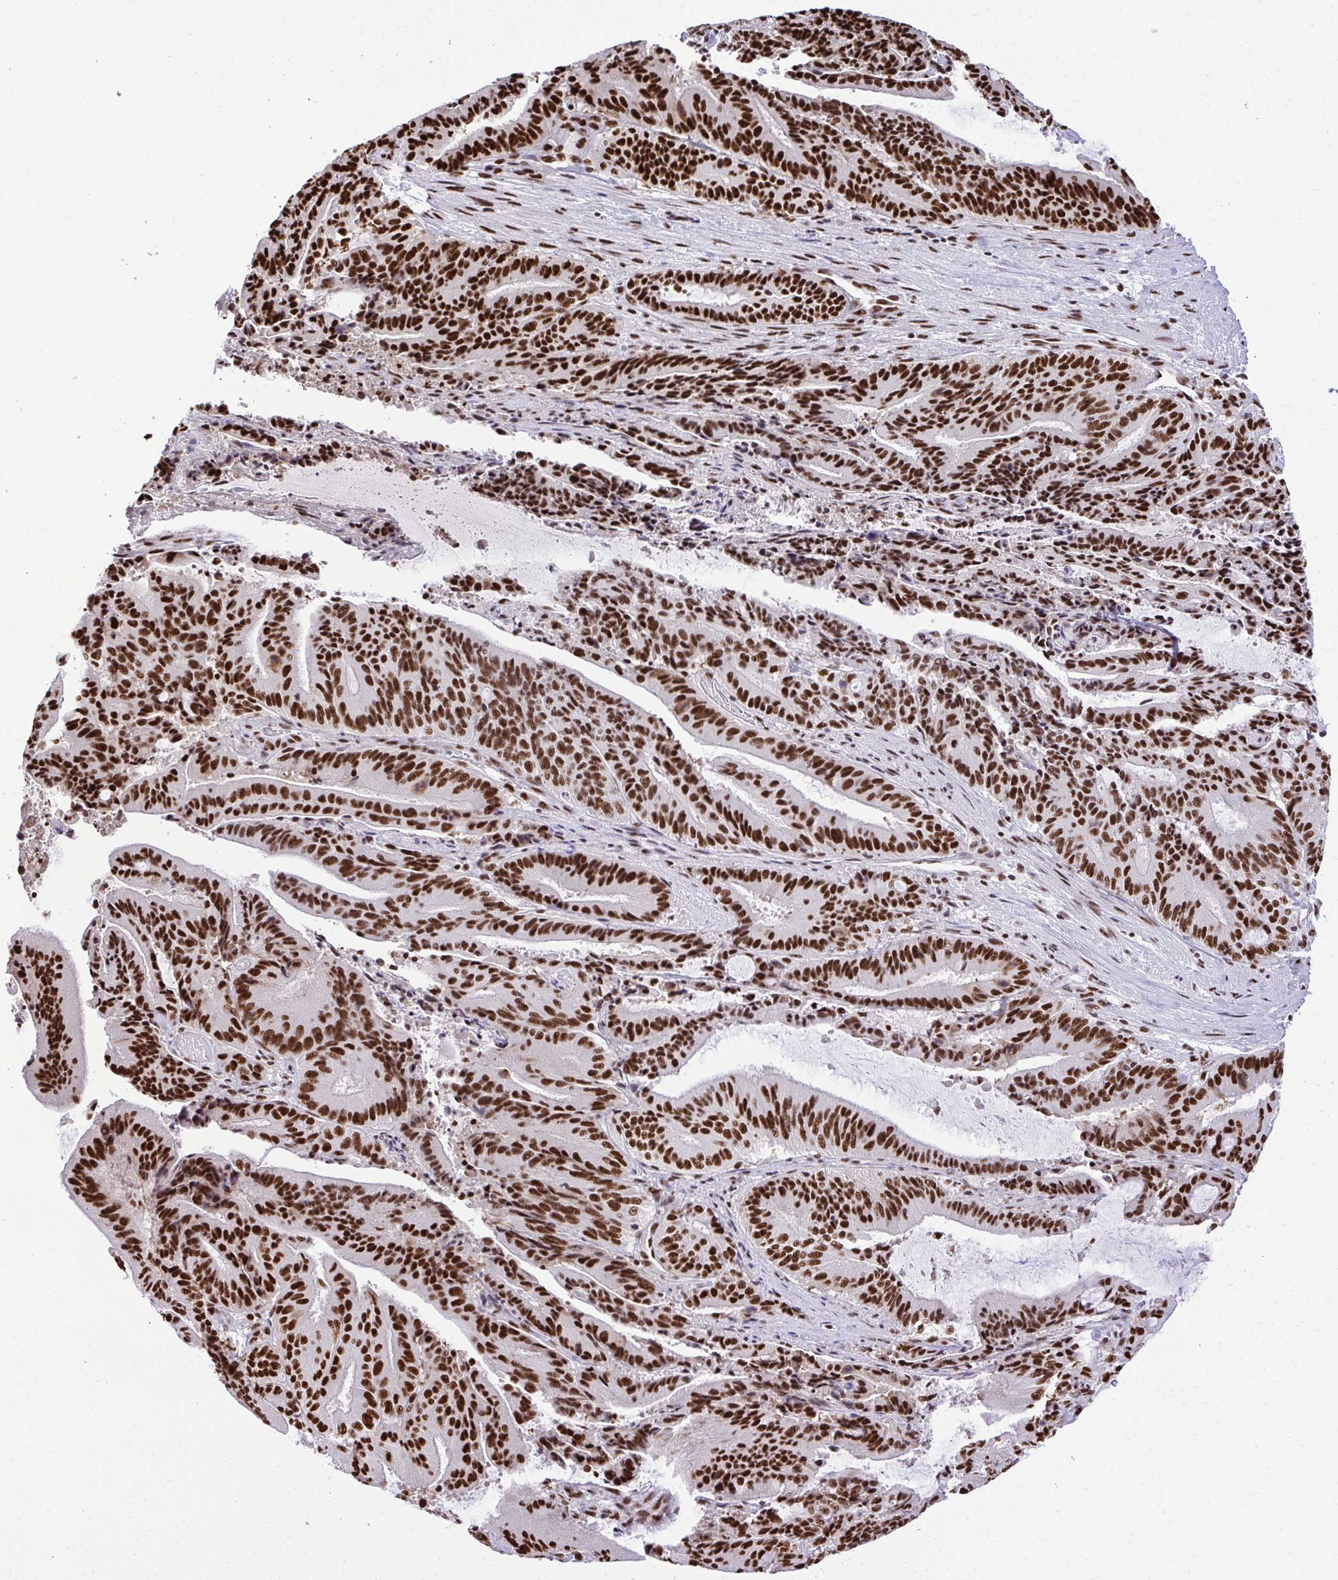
{"staining": {"intensity": "strong", "quantity": ">75%", "location": "nuclear"}, "tissue": "liver cancer", "cell_type": "Tumor cells", "image_type": "cancer", "snomed": [{"axis": "morphology", "description": "Normal tissue, NOS"}, {"axis": "morphology", "description": "Cholangiocarcinoma"}, {"axis": "topography", "description": "Liver"}, {"axis": "topography", "description": "Peripheral nerve tissue"}], "caption": "Immunohistochemistry (IHC) (DAB) staining of human liver cancer (cholangiocarcinoma) demonstrates strong nuclear protein positivity in about >75% of tumor cells. (DAB (3,3'-diaminobenzidine) IHC, brown staining for protein, blue staining for nuclei).", "gene": "PRPF19", "patient": {"sex": "female", "age": 73}}